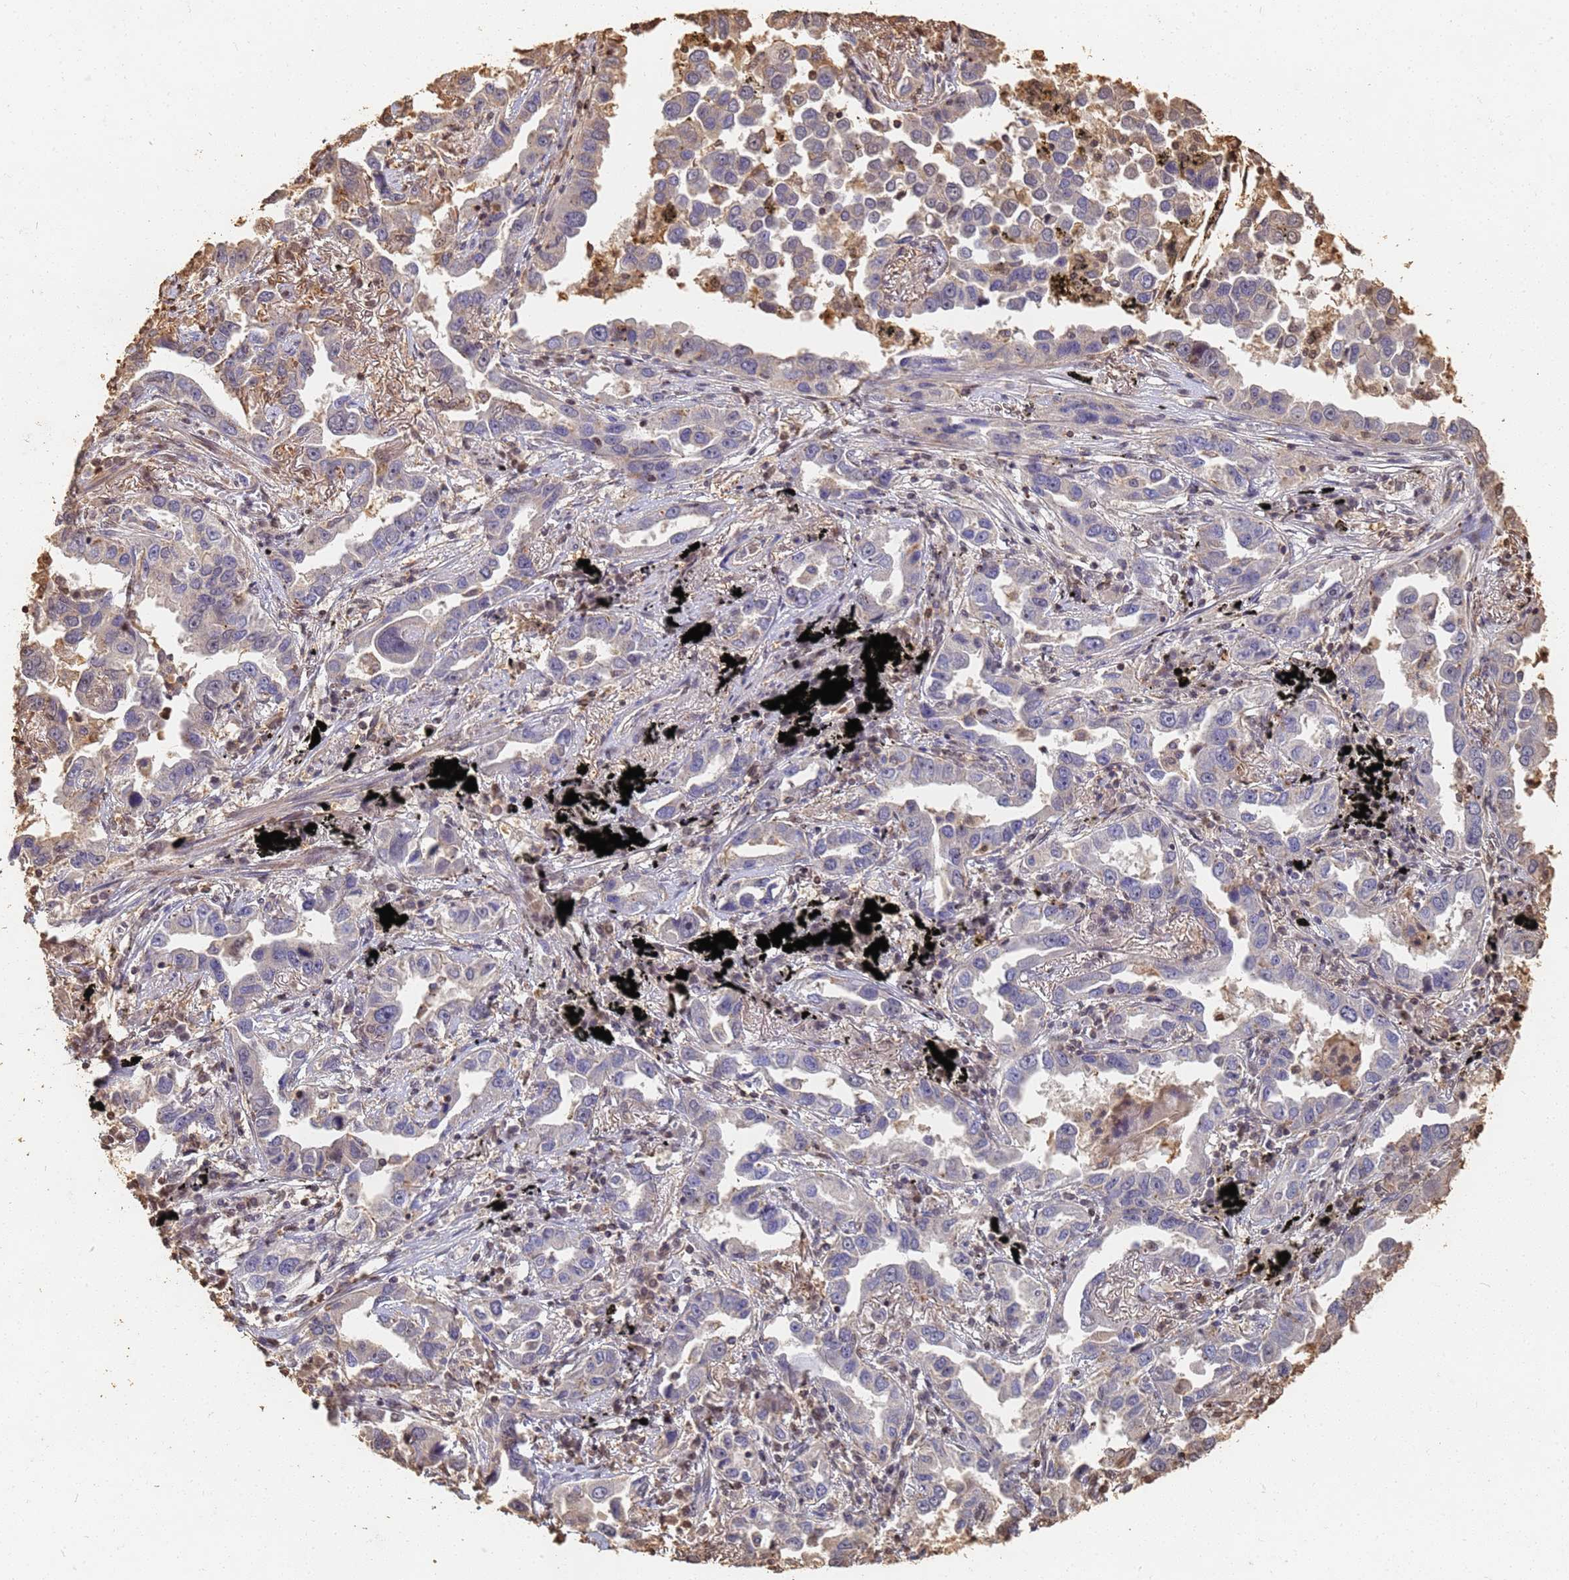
{"staining": {"intensity": "negative", "quantity": "none", "location": "none"}, "tissue": "lung cancer", "cell_type": "Tumor cells", "image_type": "cancer", "snomed": [{"axis": "morphology", "description": "Adenocarcinoma, NOS"}, {"axis": "topography", "description": "Lung"}], "caption": "The image demonstrates no staining of tumor cells in lung cancer (adenocarcinoma).", "gene": "JAK2", "patient": {"sex": "male", "age": 67}}